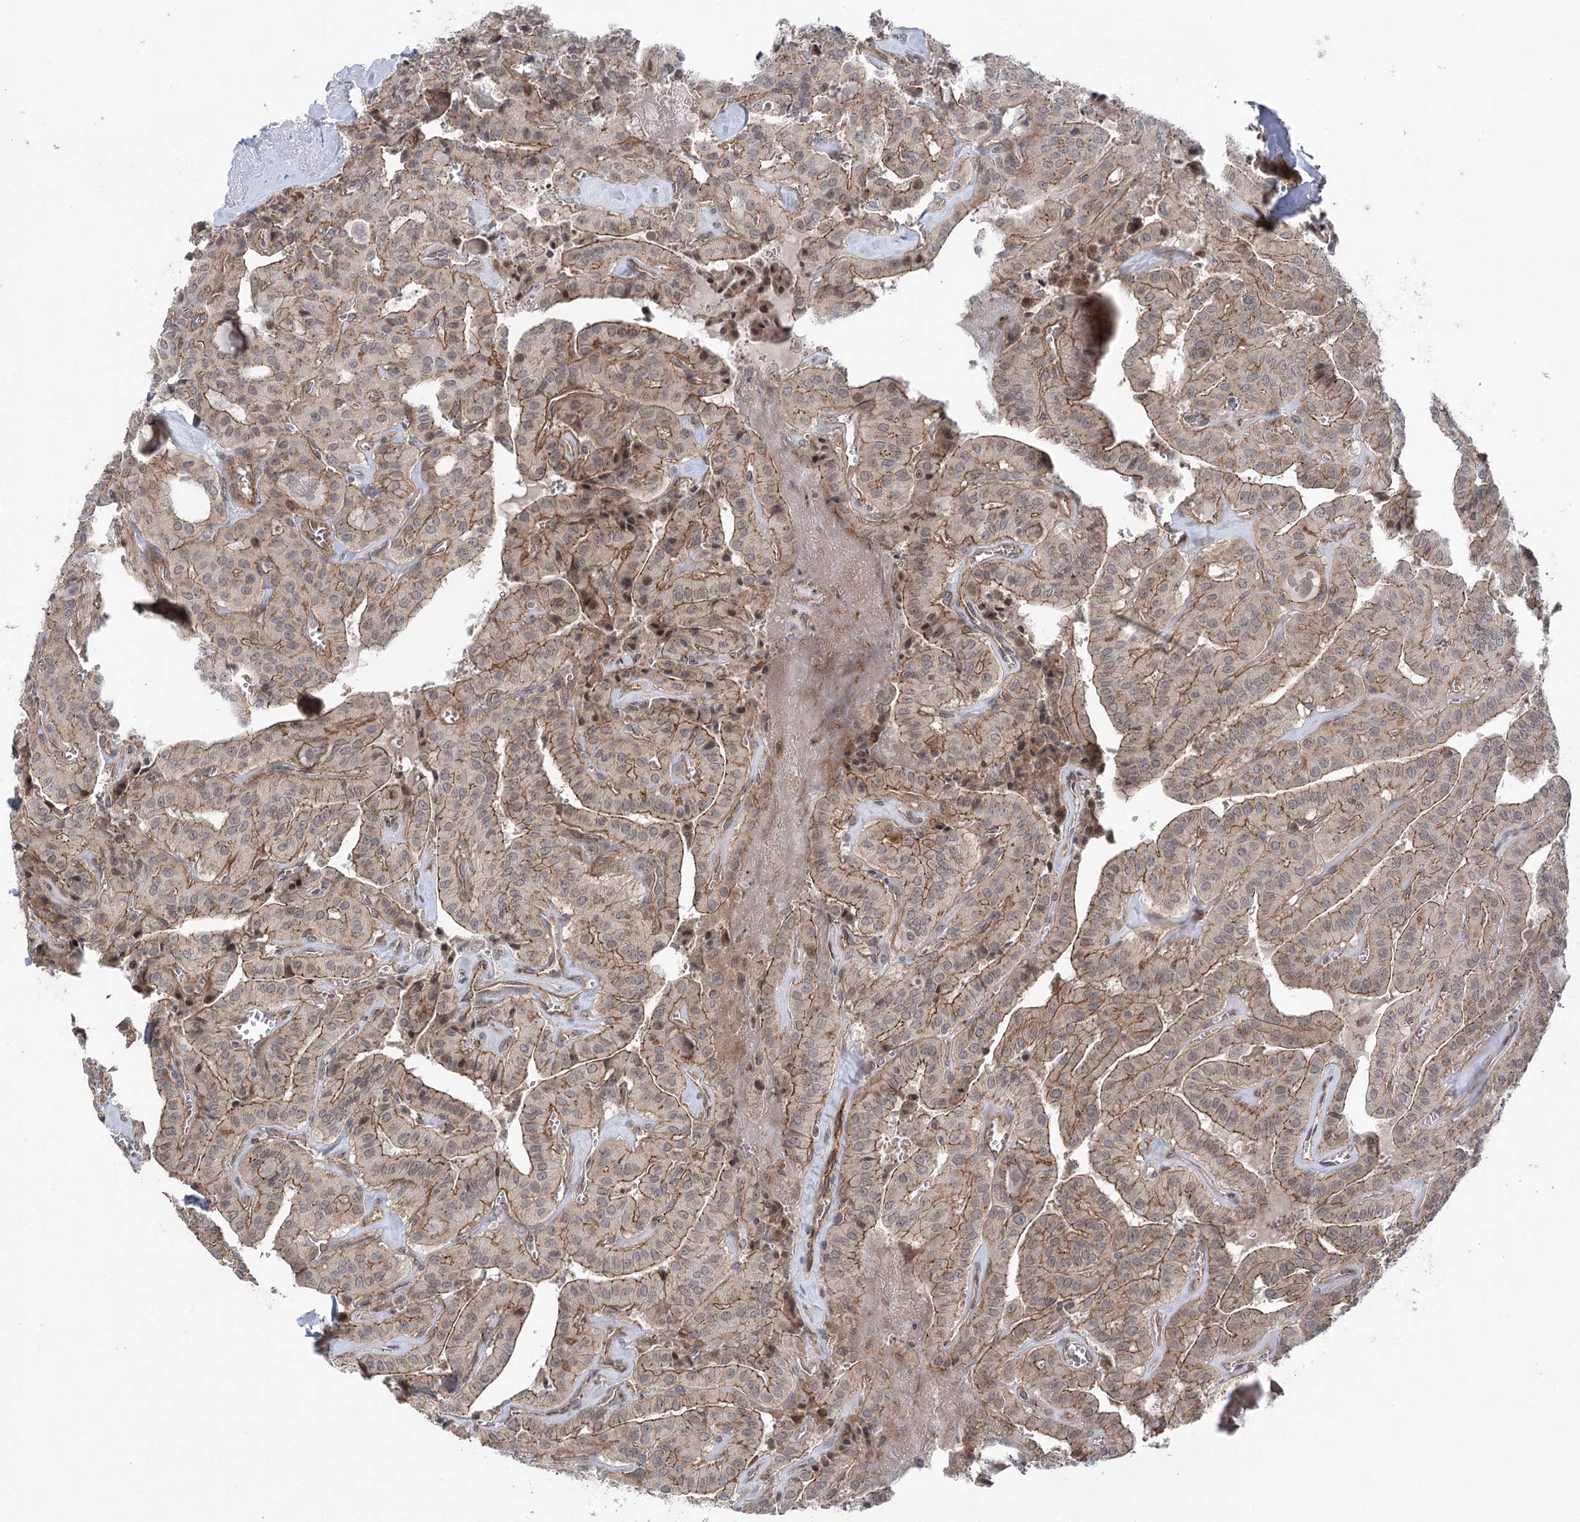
{"staining": {"intensity": "moderate", "quantity": "25%-75%", "location": "cytoplasmic/membranous"}, "tissue": "thyroid cancer", "cell_type": "Tumor cells", "image_type": "cancer", "snomed": [{"axis": "morphology", "description": "Papillary adenocarcinoma, NOS"}, {"axis": "topography", "description": "Thyroid gland"}], "caption": "Immunohistochemistry (IHC) histopathology image of human thyroid papillary adenocarcinoma stained for a protein (brown), which displays medium levels of moderate cytoplasmic/membranous staining in about 25%-75% of tumor cells.", "gene": "METTL24", "patient": {"sex": "male", "age": 52}}